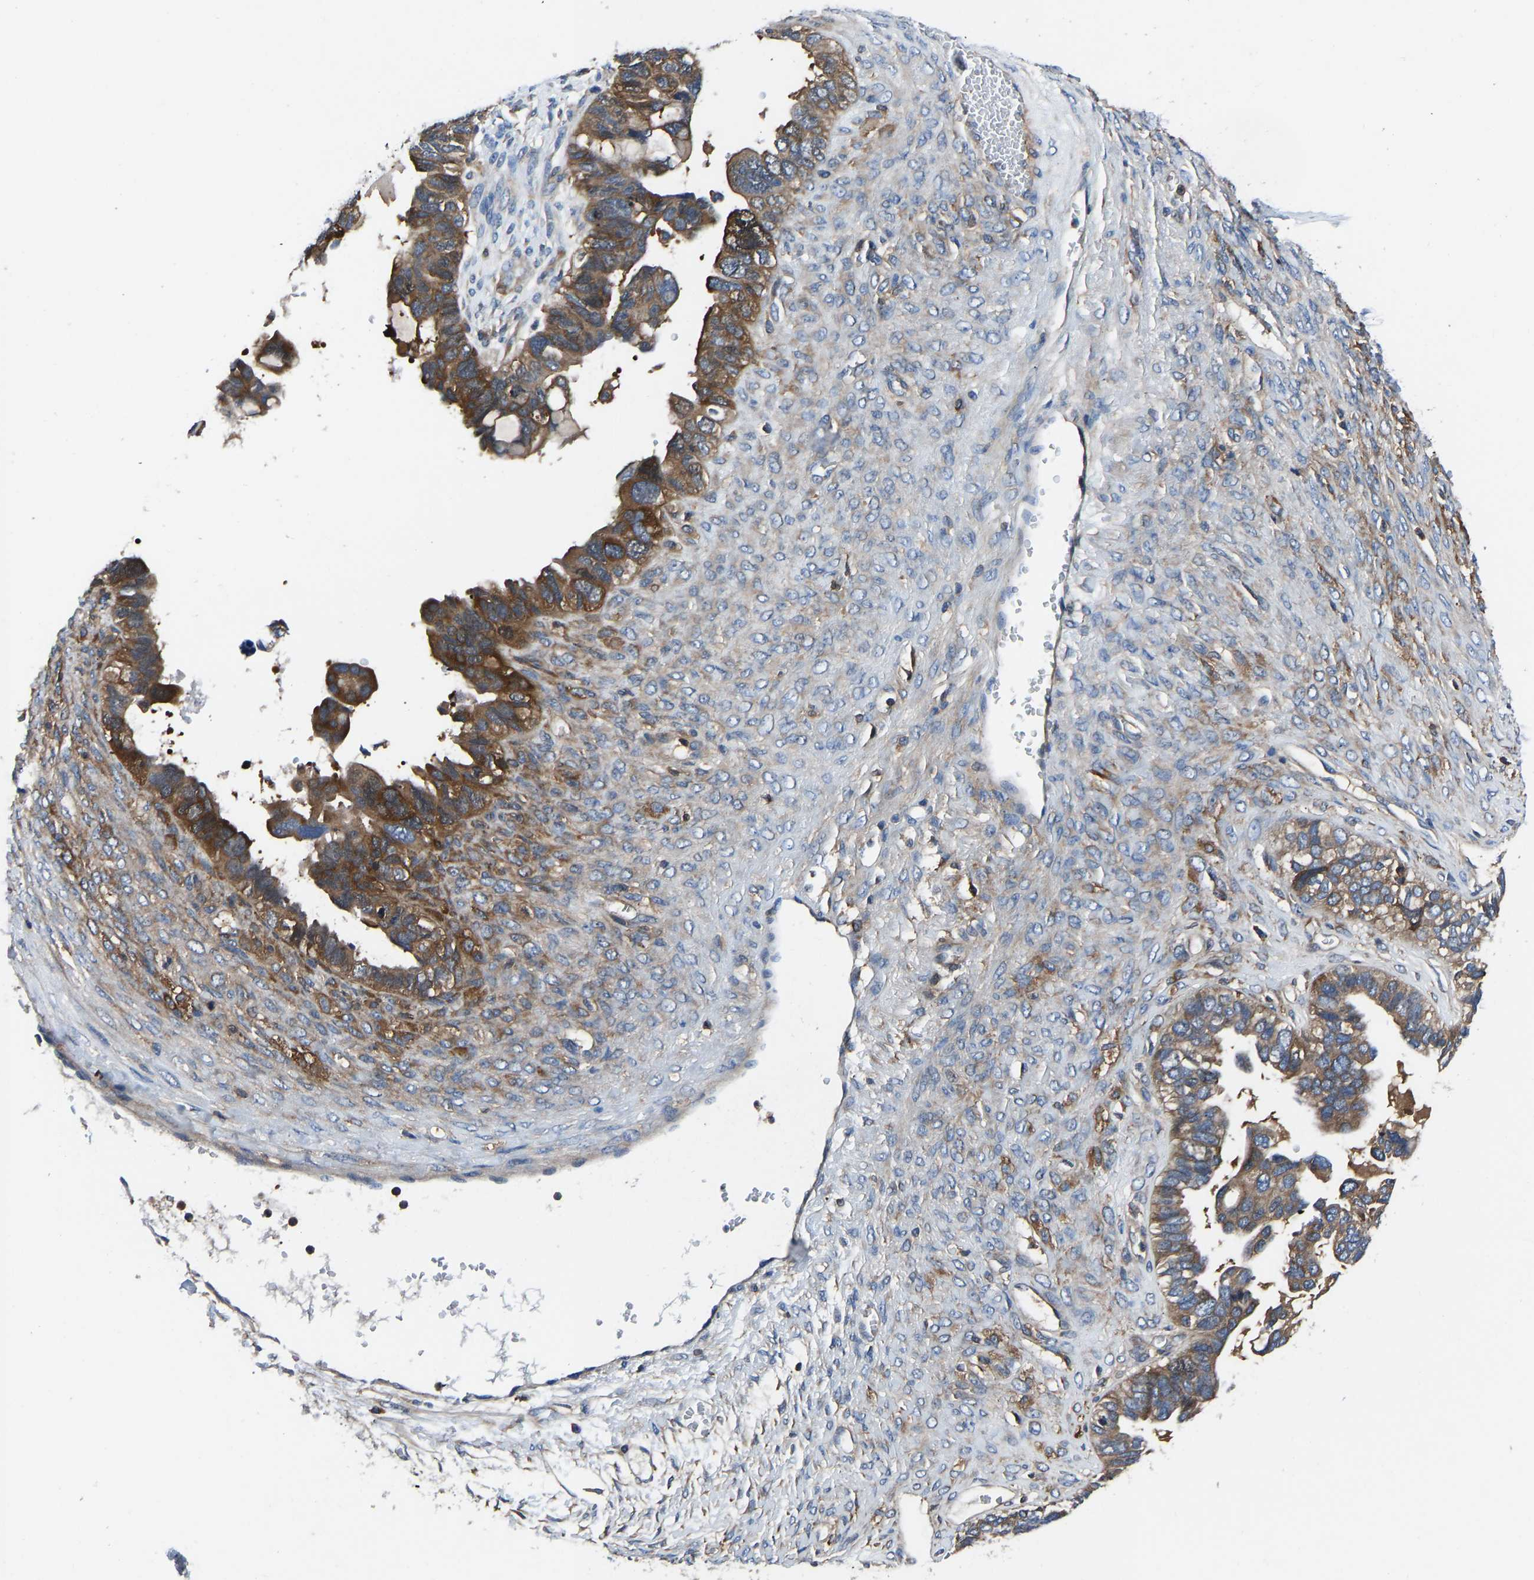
{"staining": {"intensity": "moderate", "quantity": ">75%", "location": "cytoplasmic/membranous"}, "tissue": "ovarian cancer", "cell_type": "Tumor cells", "image_type": "cancer", "snomed": [{"axis": "morphology", "description": "Cystadenocarcinoma, serous, NOS"}, {"axis": "topography", "description": "Ovary"}], "caption": "Moderate cytoplasmic/membranous protein expression is appreciated in about >75% of tumor cells in ovarian serous cystadenocarcinoma.", "gene": "PRKAR1A", "patient": {"sex": "female", "age": 79}}